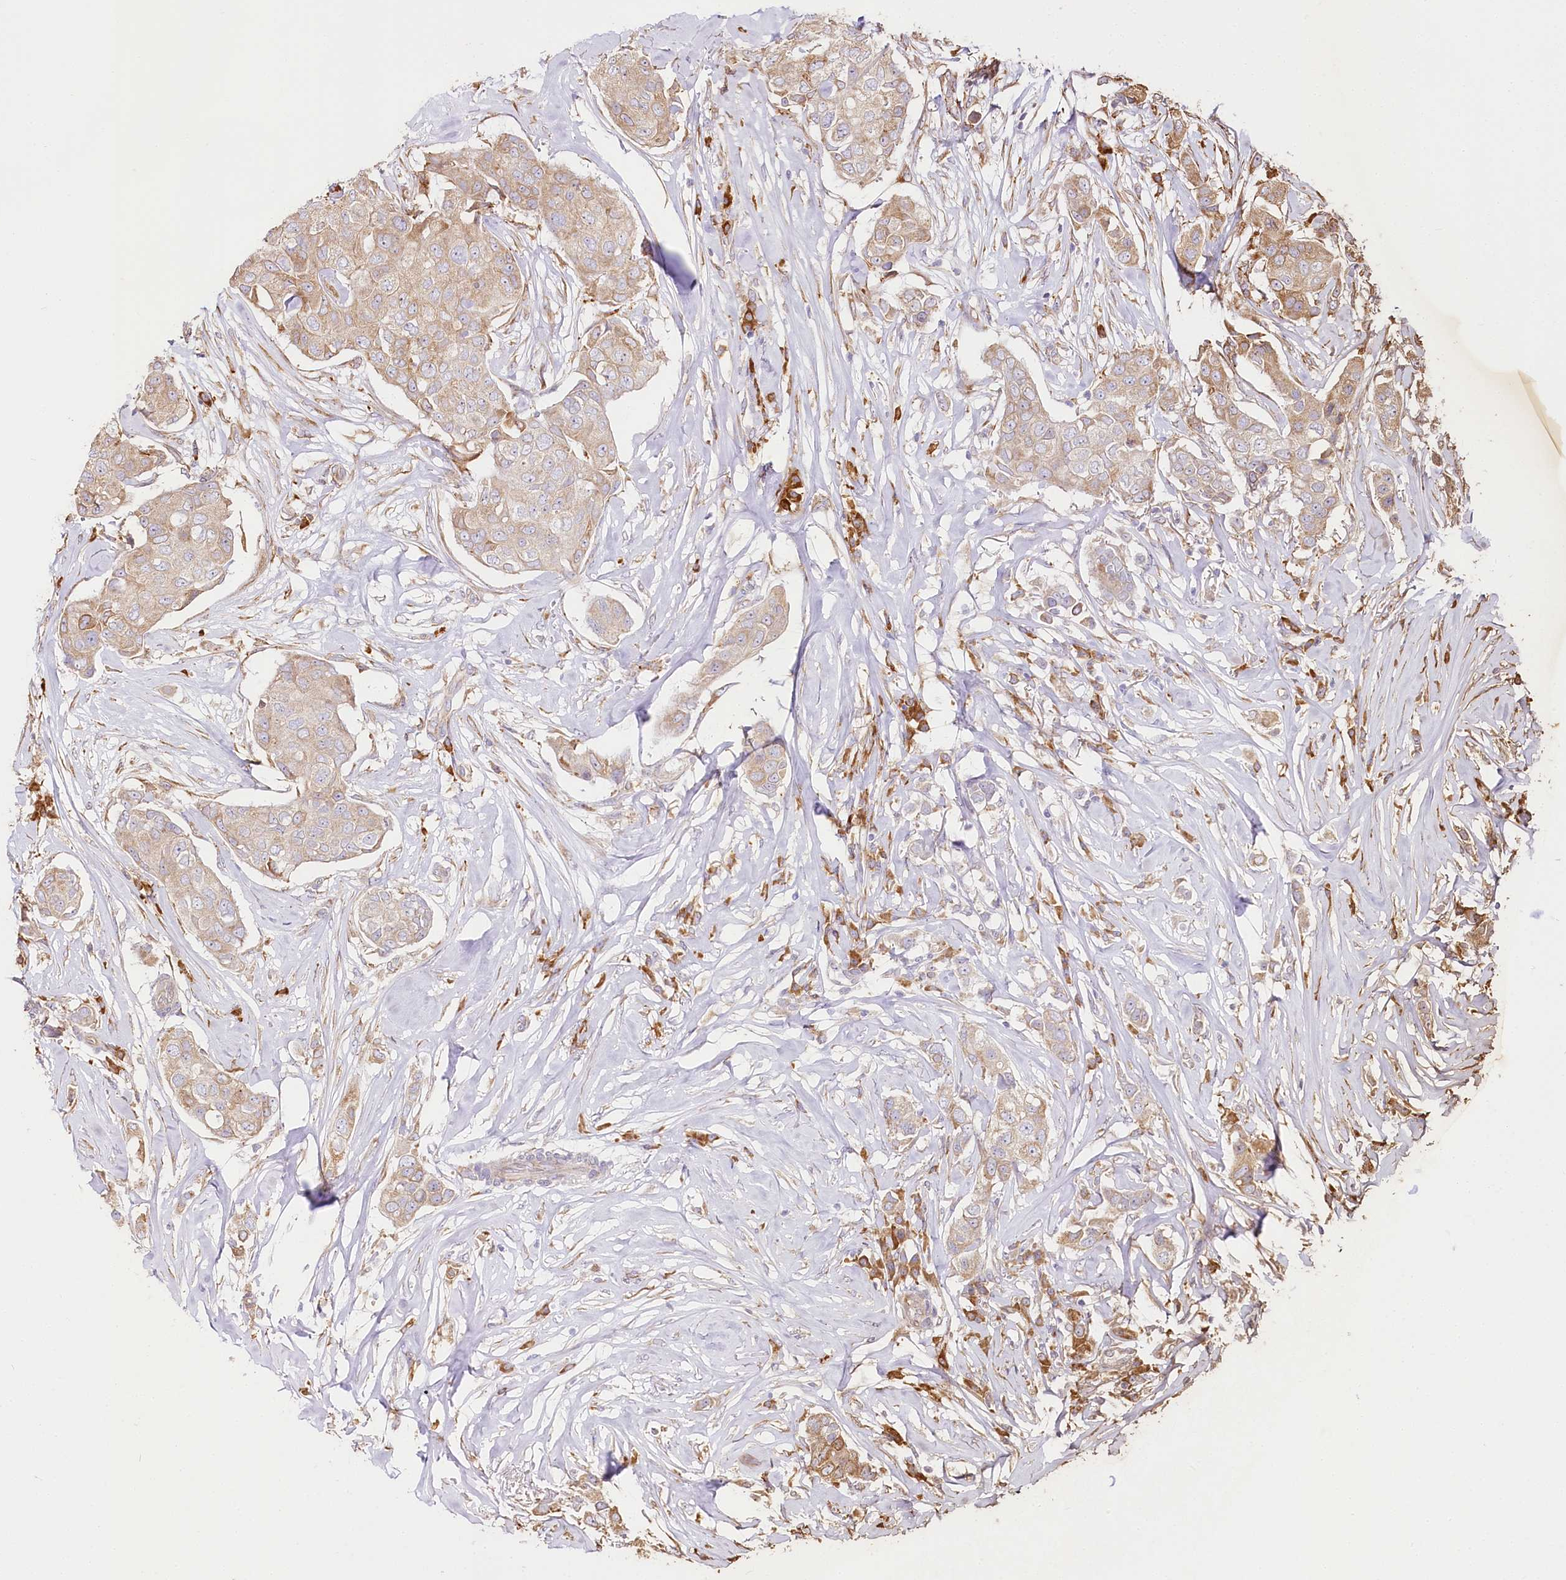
{"staining": {"intensity": "moderate", "quantity": "25%-75%", "location": "cytoplasmic/membranous"}, "tissue": "breast cancer", "cell_type": "Tumor cells", "image_type": "cancer", "snomed": [{"axis": "morphology", "description": "Duct carcinoma"}, {"axis": "topography", "description": "Breast"}], "caption": "This photomicrograph displays infiltrating ductal carcinoma (breast) stained with immunohistochemistry (IHC) to label a protein in brown. The cytoplasmic/membranous of tumor cells show moderate positivity for the protein. Nuclei are counter-stained blue.", "gene": "CNPY2", "patient": {"sex": "female", "age": 80}}